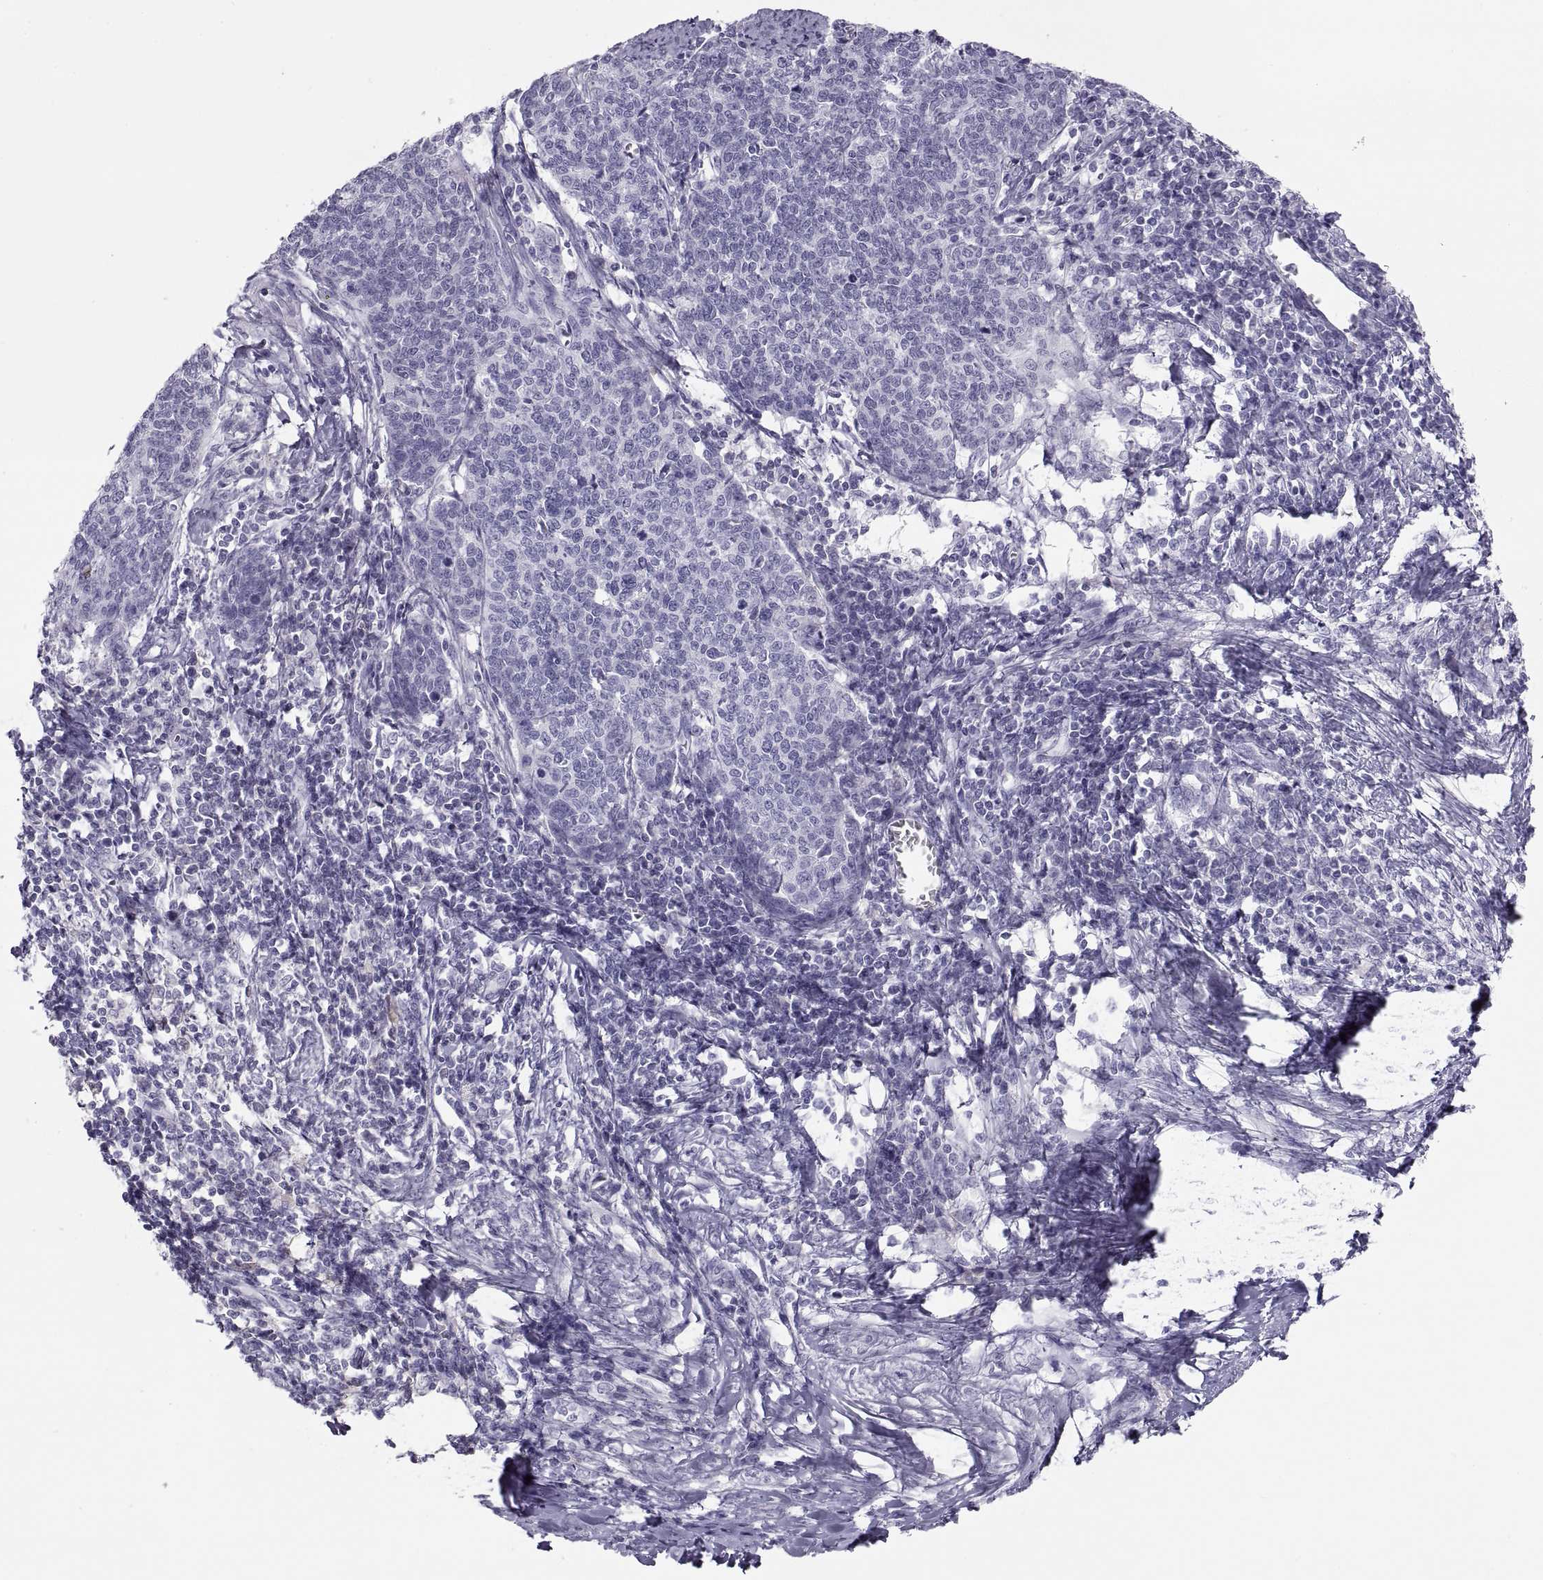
{"staining": {"intensity": "negative", "quantity": "none", "location": "none"}, "tissue": "cervical cancer", "cell_type": "Tumor cells", "image_type": "cancer", "snomed": [{"axis": "morphology", "description": "Squamous cell carcinoma, NOS"}, {"axis": "topography", "description": "Cervix"}], "caption": "An immunohistochemistry histopathology image of cervical cancer (squamous cell carcinoma) is shown. There is no staining in tumor cells of cervical cancer (squamous cell carcinoma). (DAB immunohistochemistry visualized using brightfield microscopy, high magnification).", "gene": "MAGEB2", "patient": {"sex": "female", "age": 39}}